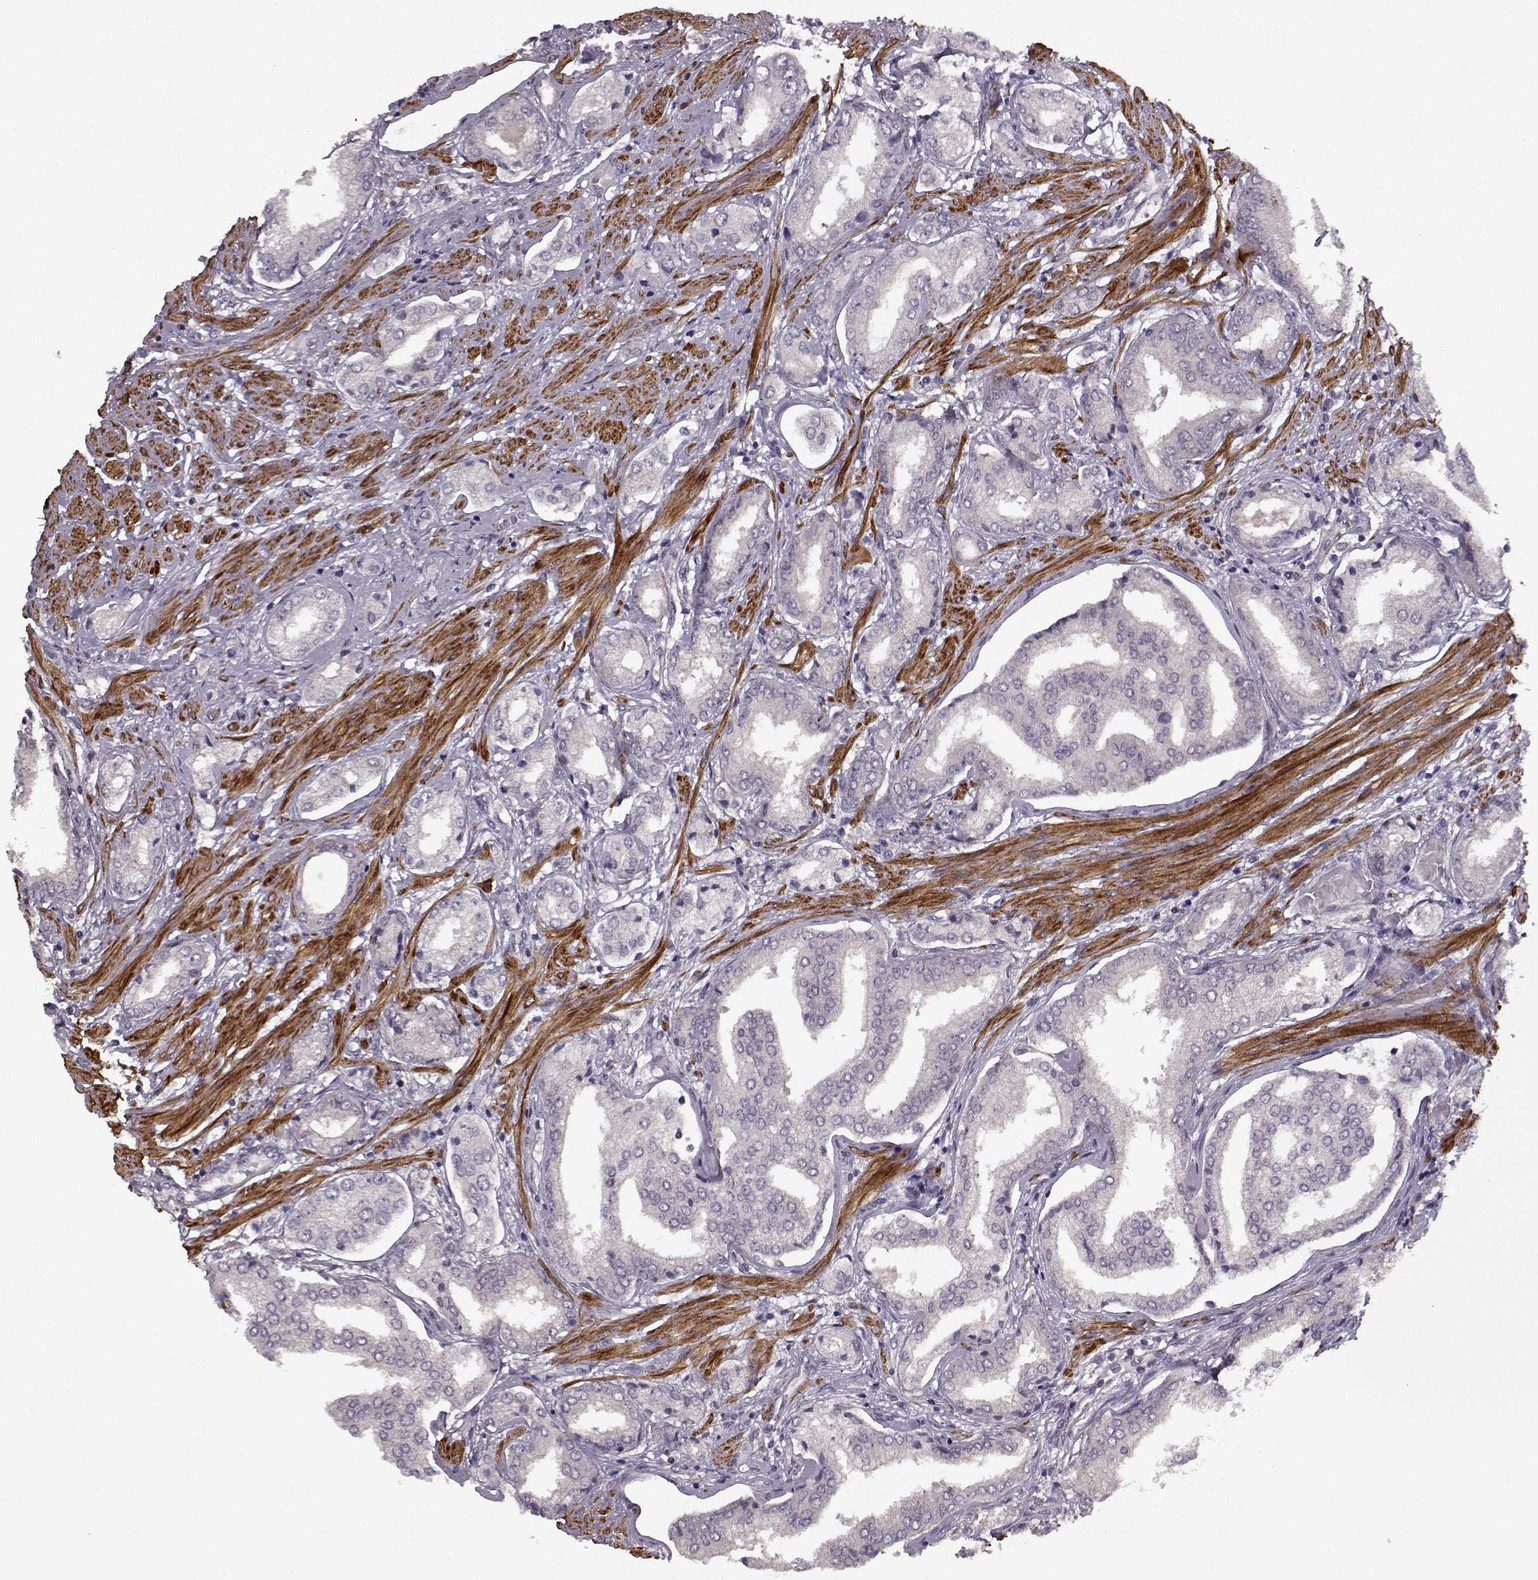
{"staining": {"intensity": "negative", "quantity": "none", "location": "none"}, "tissue": "prostate cancer", "cell_type": "Tumor cells", "image_type": "cancer", "snomed": [{"axis": "morphology", "description": "Adenocarcinoma, NOS"}, {"axis": "topography", "description": "Prostate"}], "caption": "Photomicrograph shows no significant protein staining in tumor cells of prostate adenocarcinoma. (Stains: DAB (3,3'-diaminobenzidine) immunohistochemistry with hematoxylin counter stain, Microscopy: brightfield microscopy at high magnification).", "gene": "SLAIN2", "patient": {"sex": "male", "age": 63}}